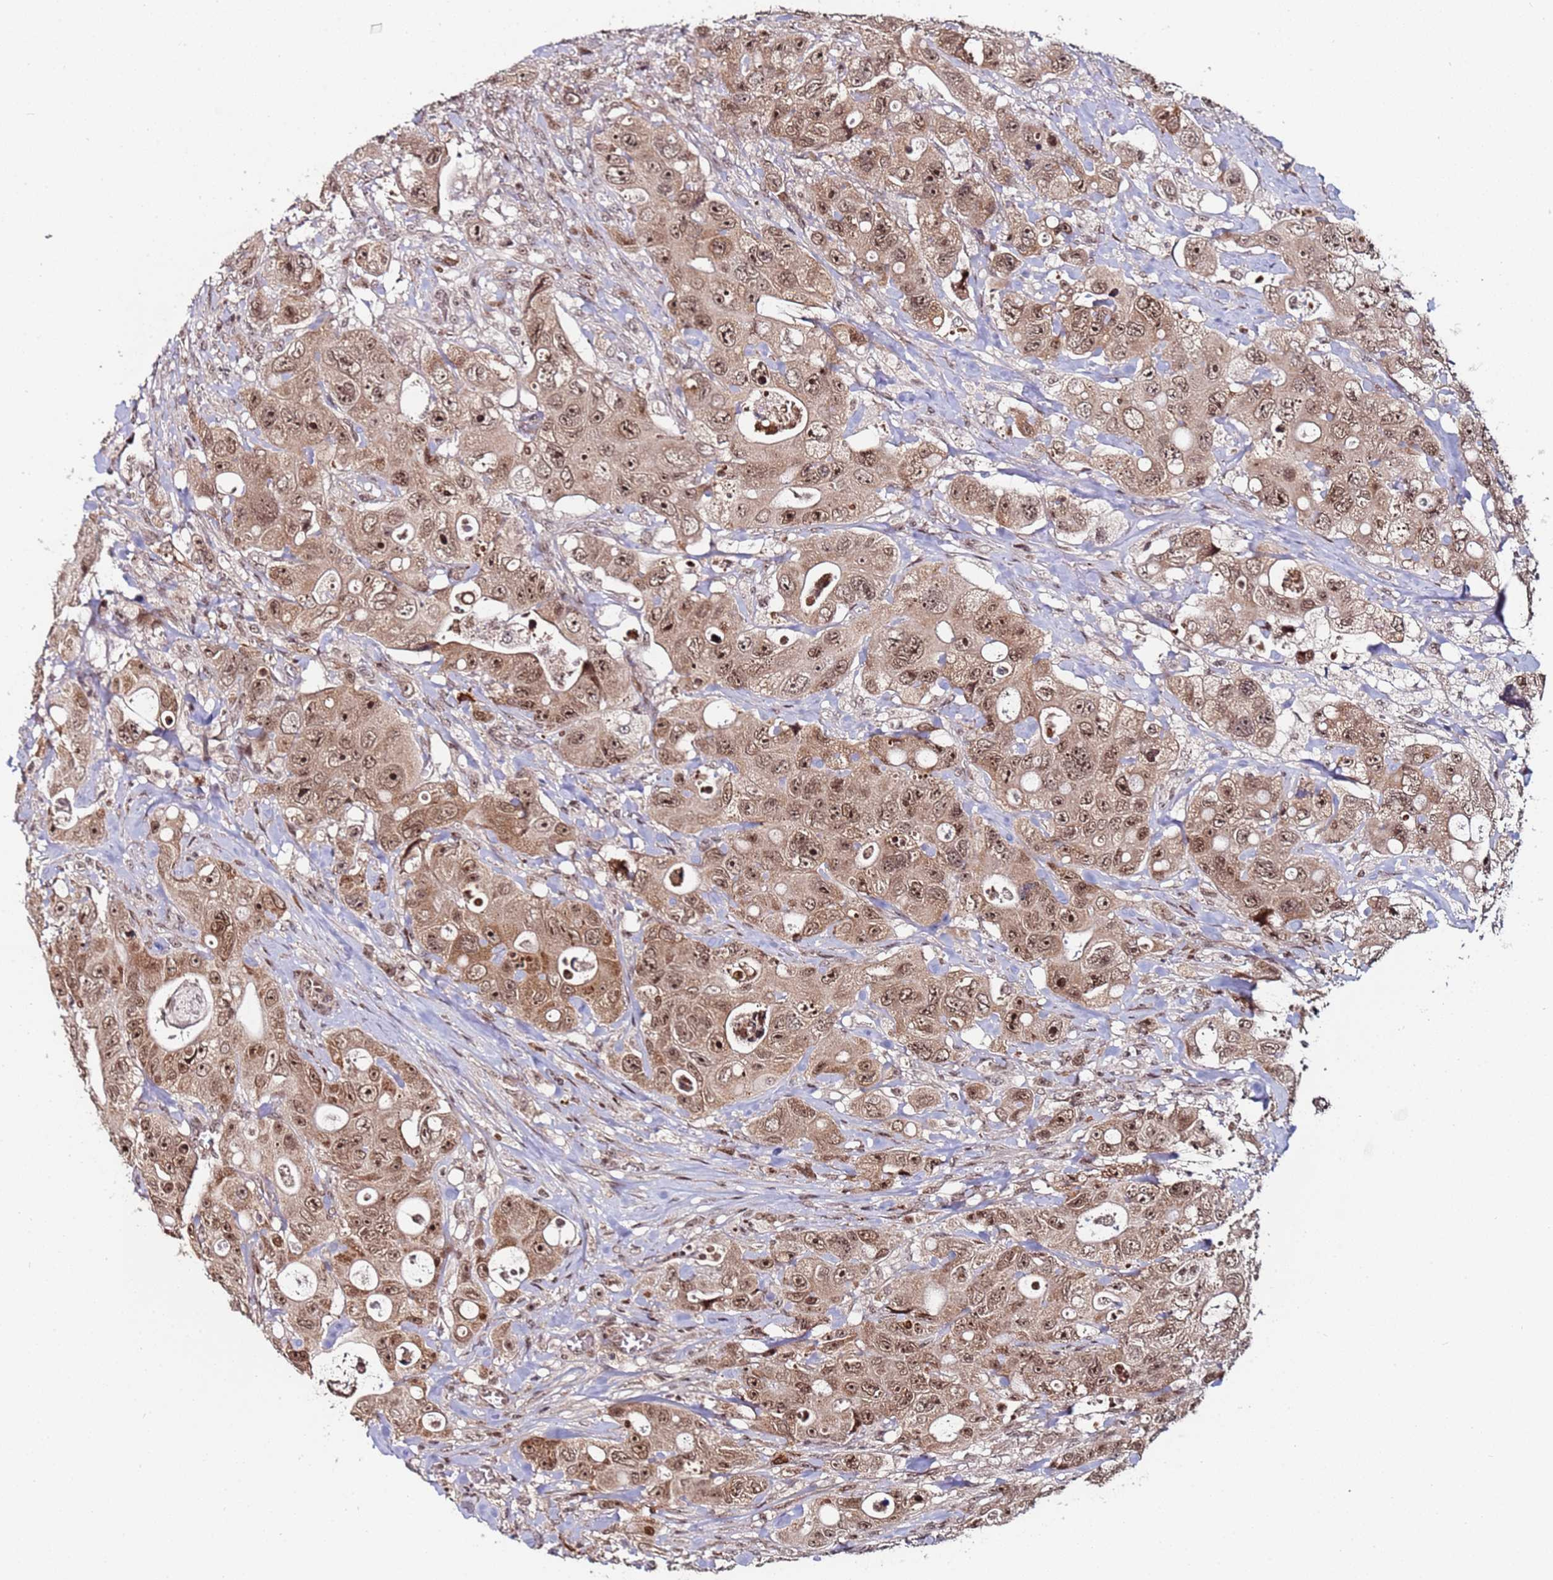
{"staining": {"intensity": "moderate", "quantity": ">75%", "location": "nuclear"}, "tissue": "colorectal cancer", "cell_type": "Tumor cells", "image_type": "cancer", "snomed": [{"axis": "morphology", "description": "Adenocarcinoma, NOS"}, {"axis": "topography", "description": "Colon"}], "caption": "Immunohistochemistry (IHC) of human adenocarcinoma (colorectal) demonstrates medium levels of moderate nuclear staining in approximately >75% of tumor cells.", "gene": "PPM1H", "patient": {"sex": "female", "age": 46}}